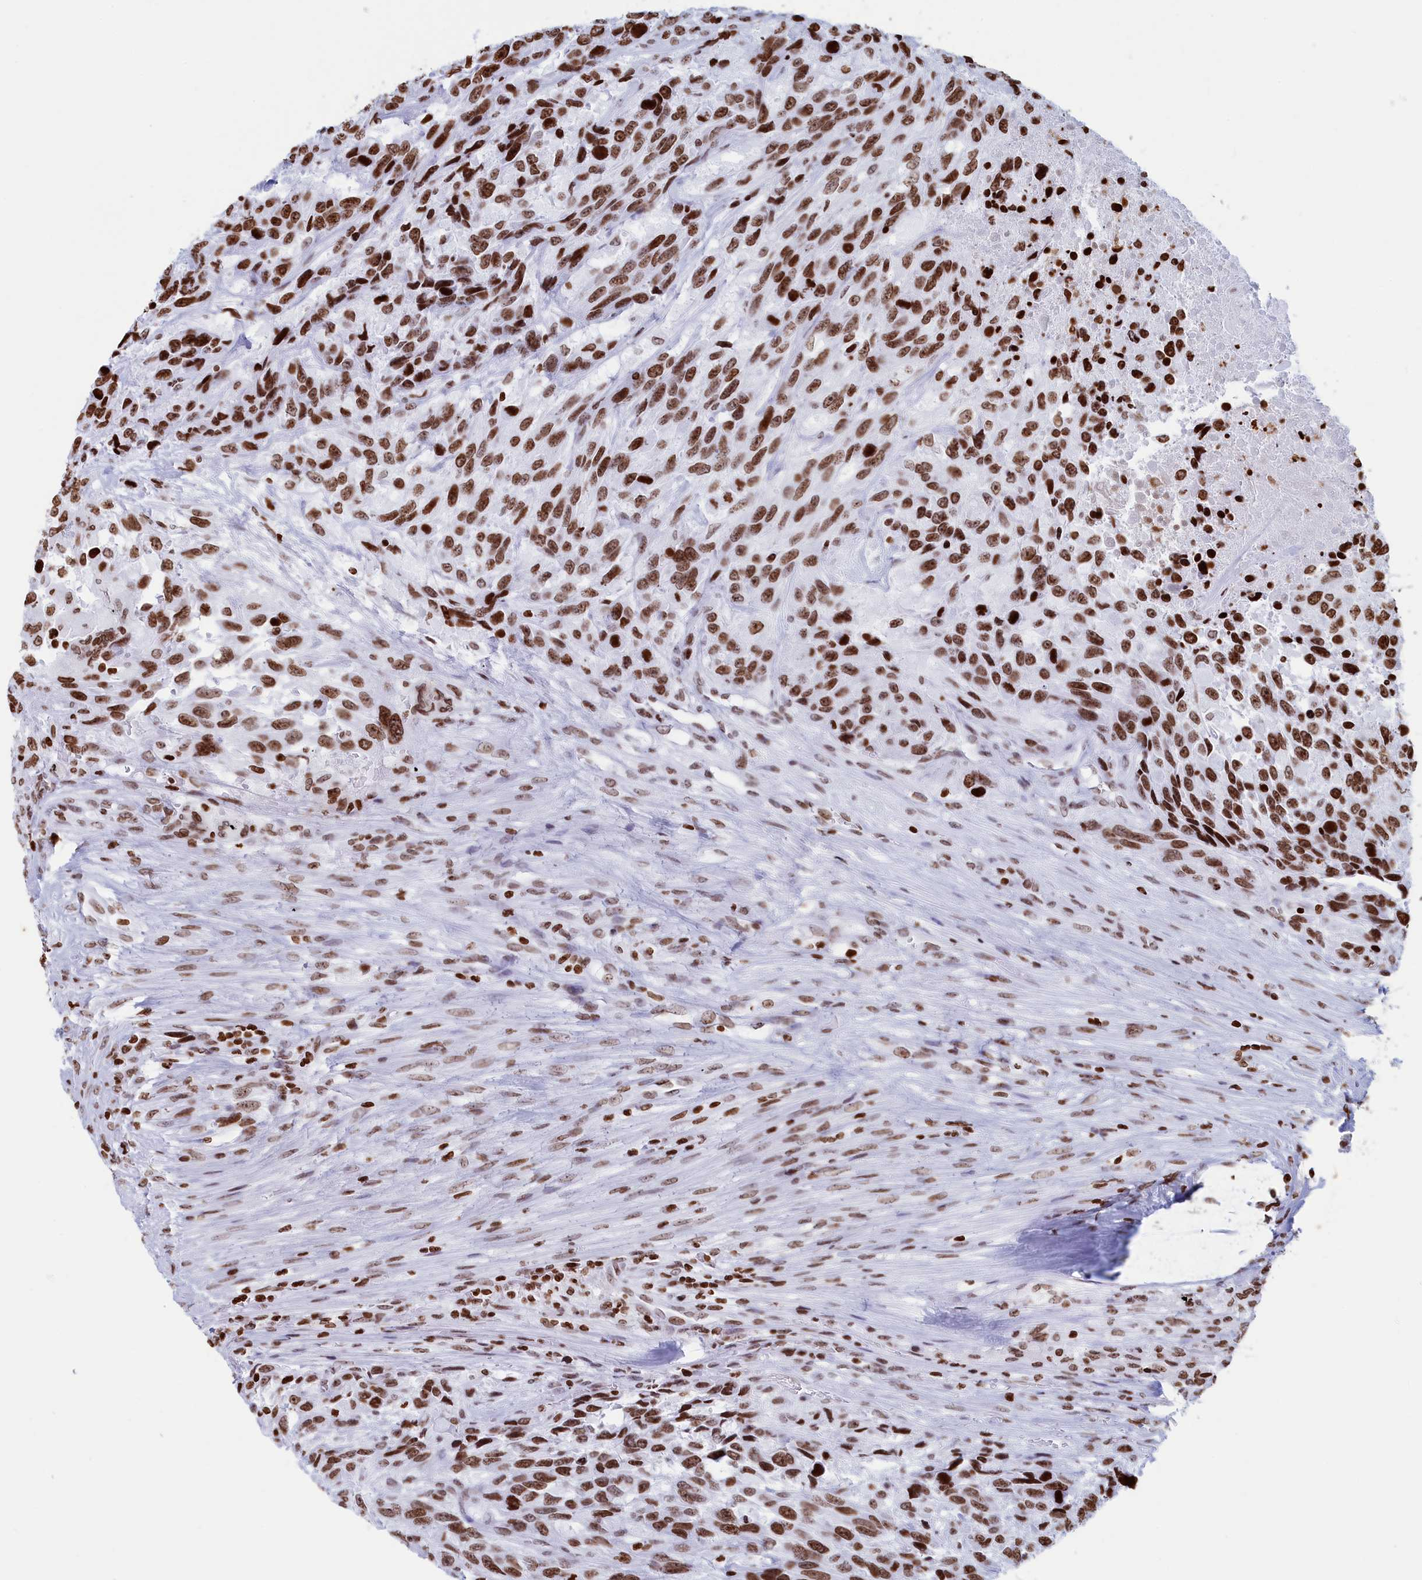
{"staining": {"intensity": "strong", "quantity": ">75%", "location": "nuclear"}, "tissue": "urothelial cancer", "cell_type": "Tumor cells", "image_type": "cancer", "snomed": [{"axis": "morphology", "description": "Urothelial carcinoma, High grade"}, {"axis": "topography", "description": "Urinary bladder"}], "caption": "High-magnification brightfield microscopy of urothelial cancer stained with DAB (brown) and counterstained with hematoxylin (blue). tumor cells exhibit strong nuclear positivity is identified in about>75% of cells.", "gene": "APOBEC3A", "patient": {"sex": "female", "age": 70}}